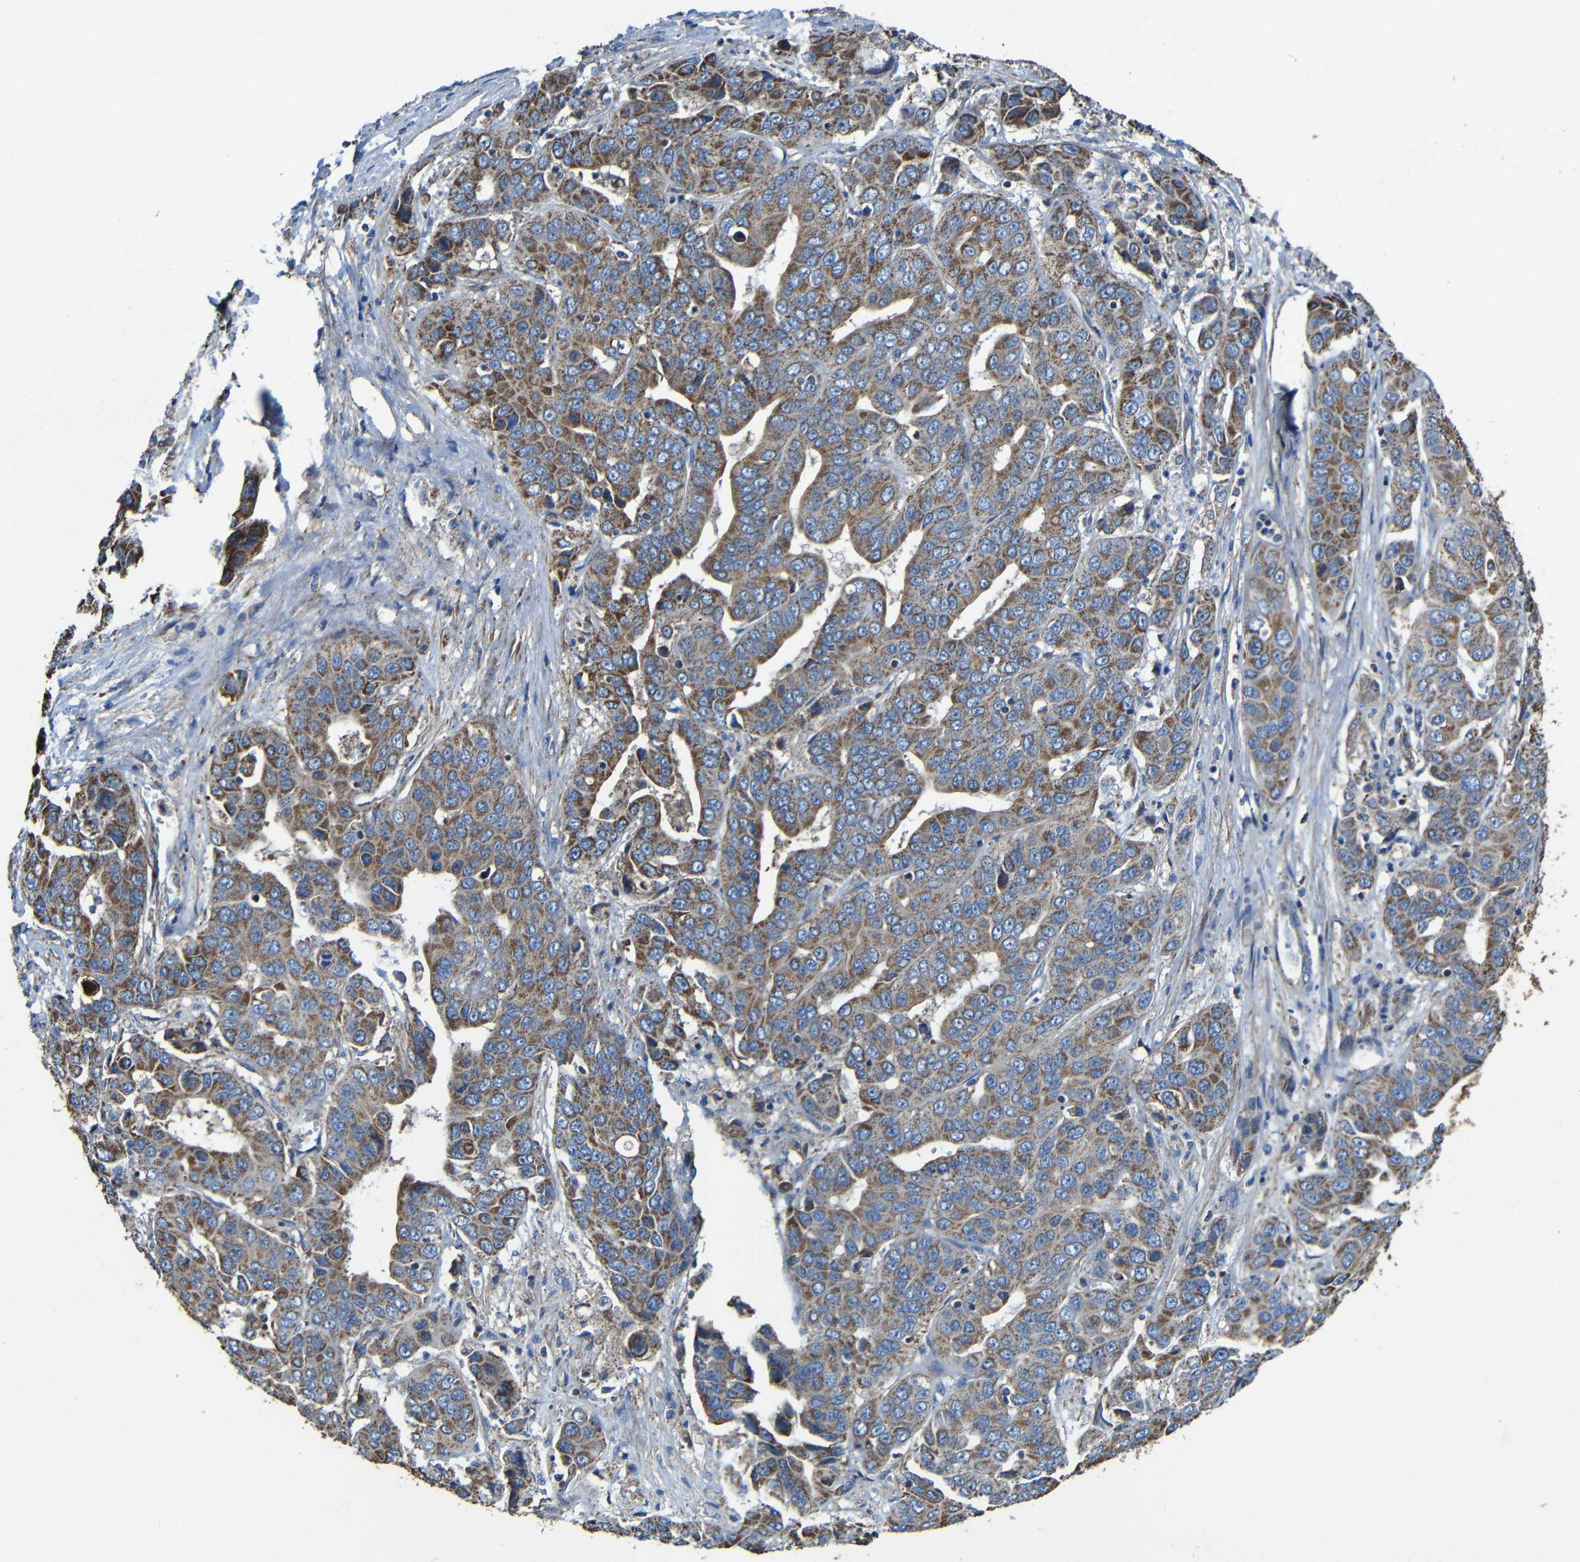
{"staining": {"intensity": "strong", "quantity": ">75%", "location": "cytoplasmic/membranous"}, "tissue": "liver cancer", "cell_type": "Tumor cells", "image_type": "cancer", "snomed": [{"axis": "morphology", "description": "Cholangiocarcinoma"}, {"axis": "topography", "description": "Liver"}], "caption": "Immunohistochemistry (IHC) of human cholangiocarcinoma (liver) demonstrates high levels of strong cytoplasmic/membranous staining in approximately >75% of tumor cells.", "gene": "INTS6L", "patient": {"sex": "female", "age": 52}}